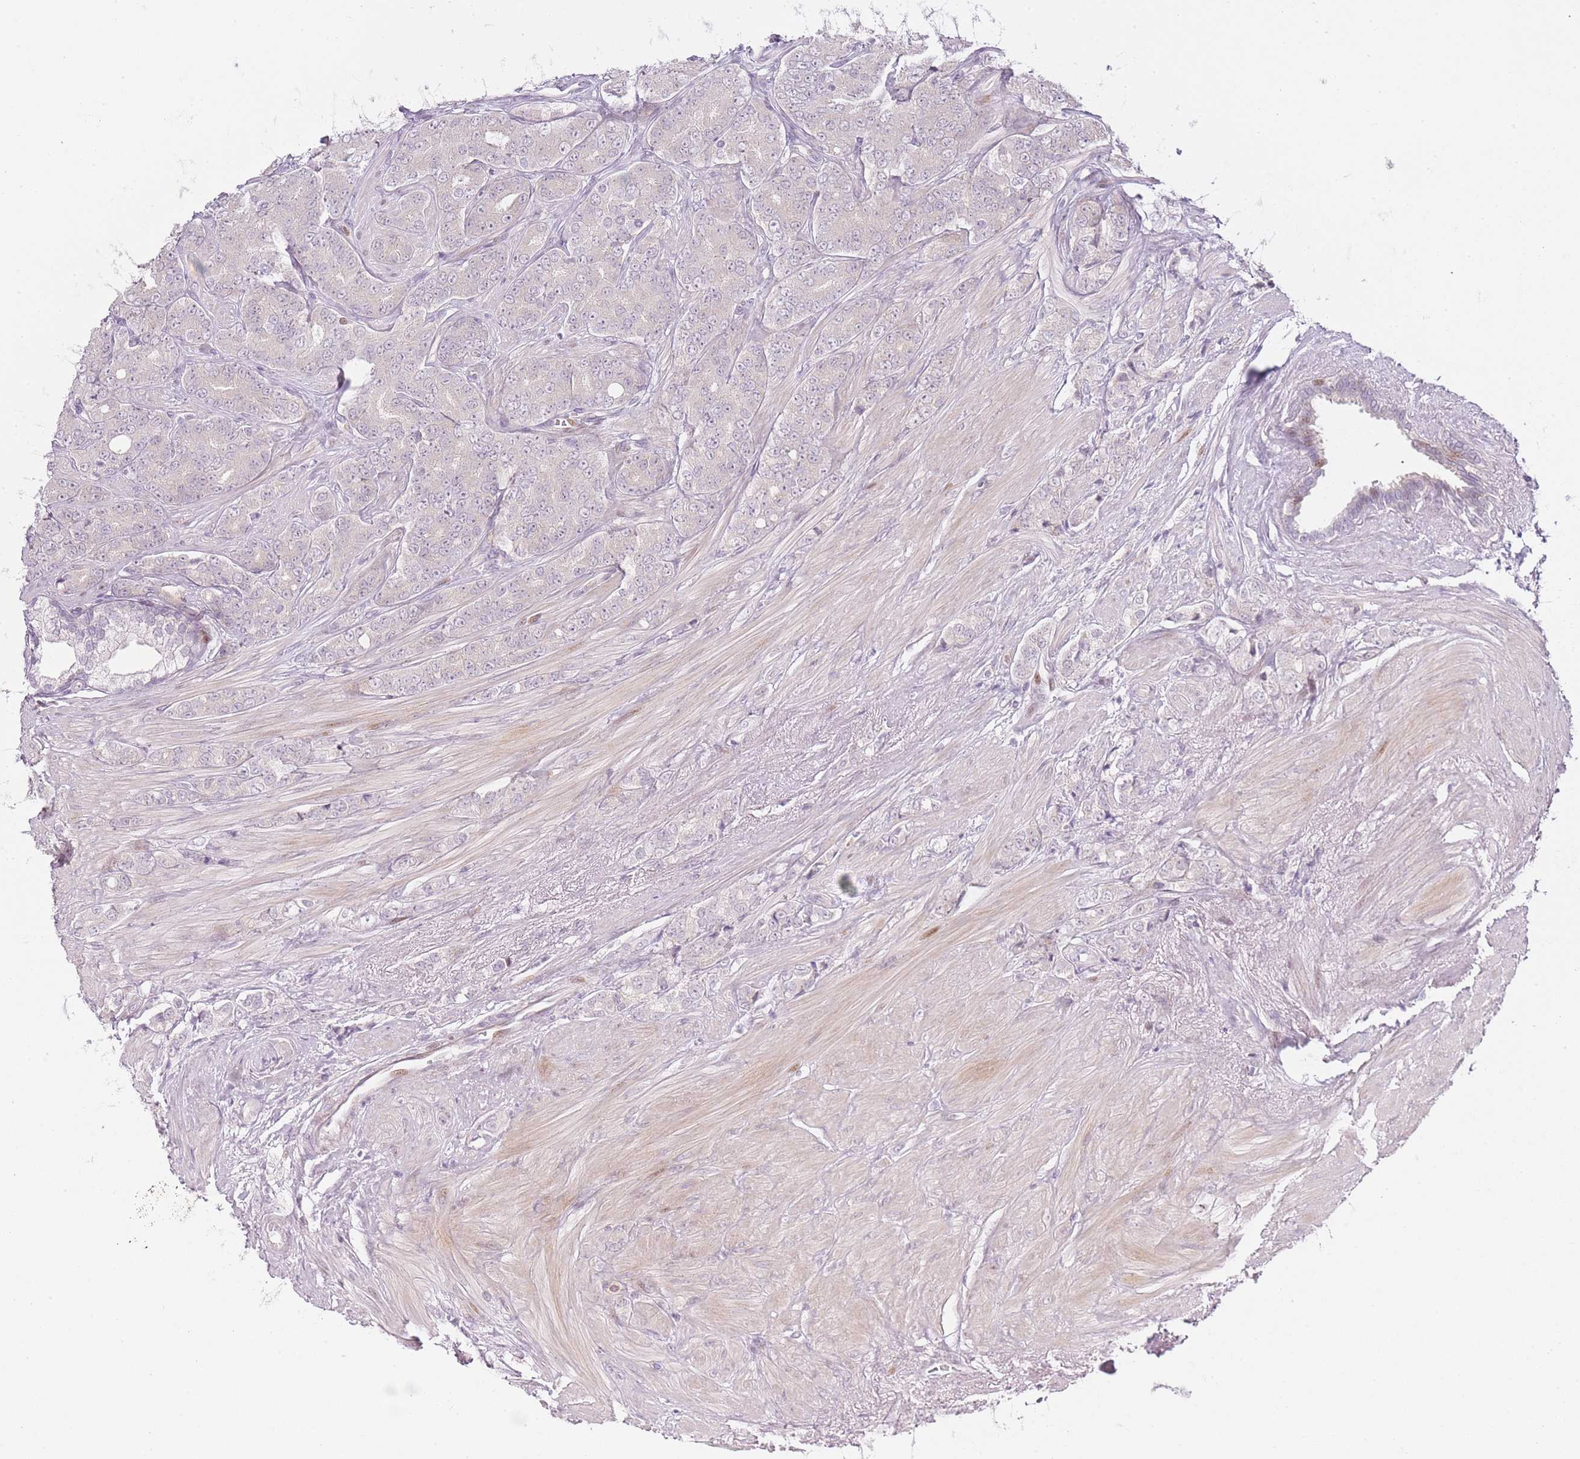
{"staining": {"intensity": "moderate", "quantity": "<25%", "location": "cytoplasmic/membranous"}, "tissue": "prostate cancer", "cell_type": "Tumor cells", "image_type": "cancer", "snomed": [{"axis": "morphology", "description": "Adenocarcinoma, High grade"}, {"axis": "topography", "description": "Prostate"}], "caption": "Prostate adenocarcinoma (high-grade) tissue exhibits moderate cytoplasmic/membranous expression in about <25% of tumor cells, visualized by immunohistochemistry.", "gene": "OGG1", "patient": {"sex": "male", "age": 62}}